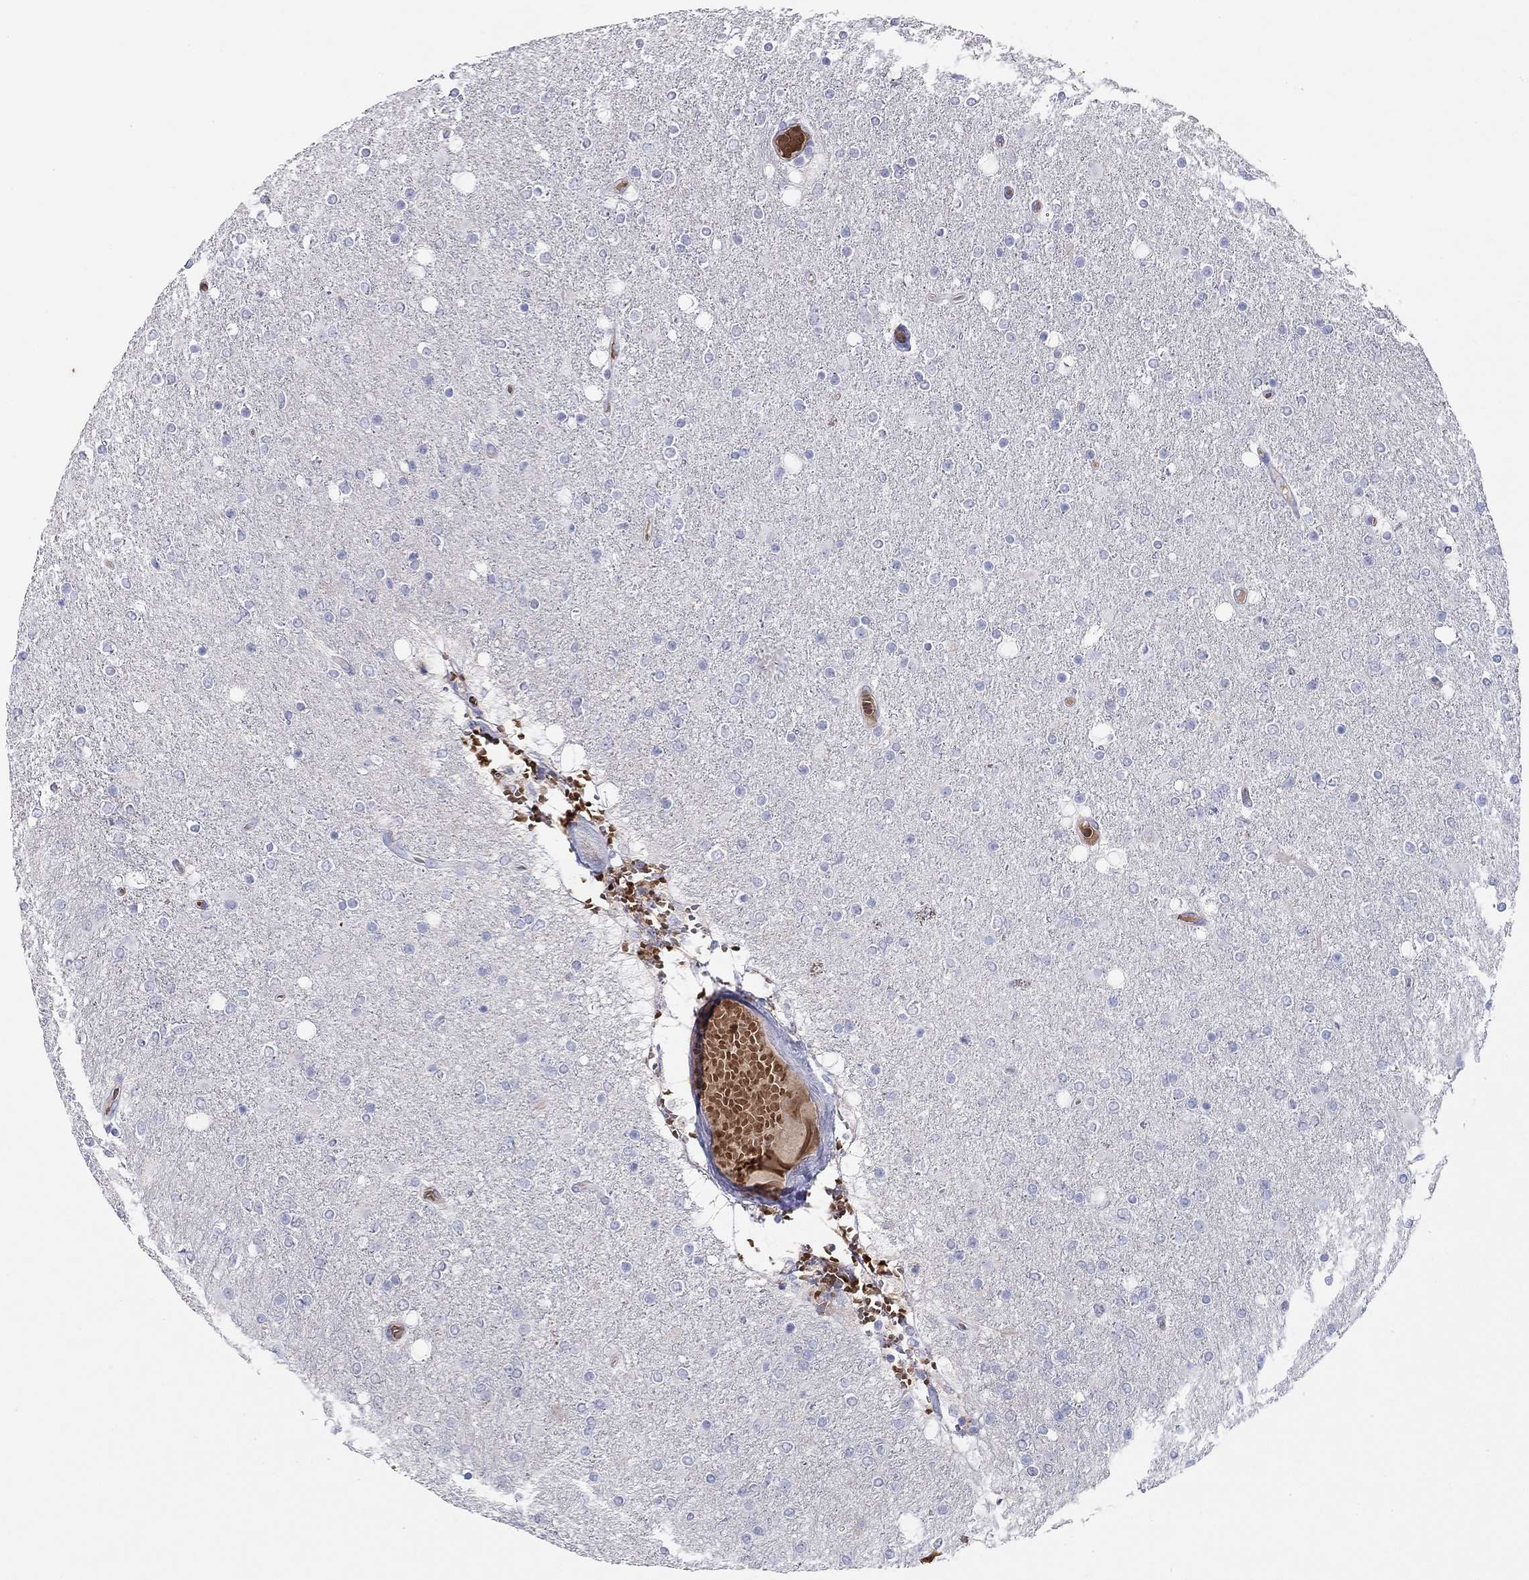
{"staining": {"intensity": "negative", "quantity": "none", "location": "none"}, "tissue": "glioma", "cell_type": "Tumor cells", "image_type": "cancer", "snomed": [{"axis": "morphology", "description": "Glioma, malignant, High grade"}, {"axis": "topography", "description": "Cerebral cortex"}], "caption": "Immunohistochemical staining of malignant glioma (high-grade) reveals no significant positivity in tumor cells.", "gene": "RHD", "patient": {"sex": "male", "age": 70}}